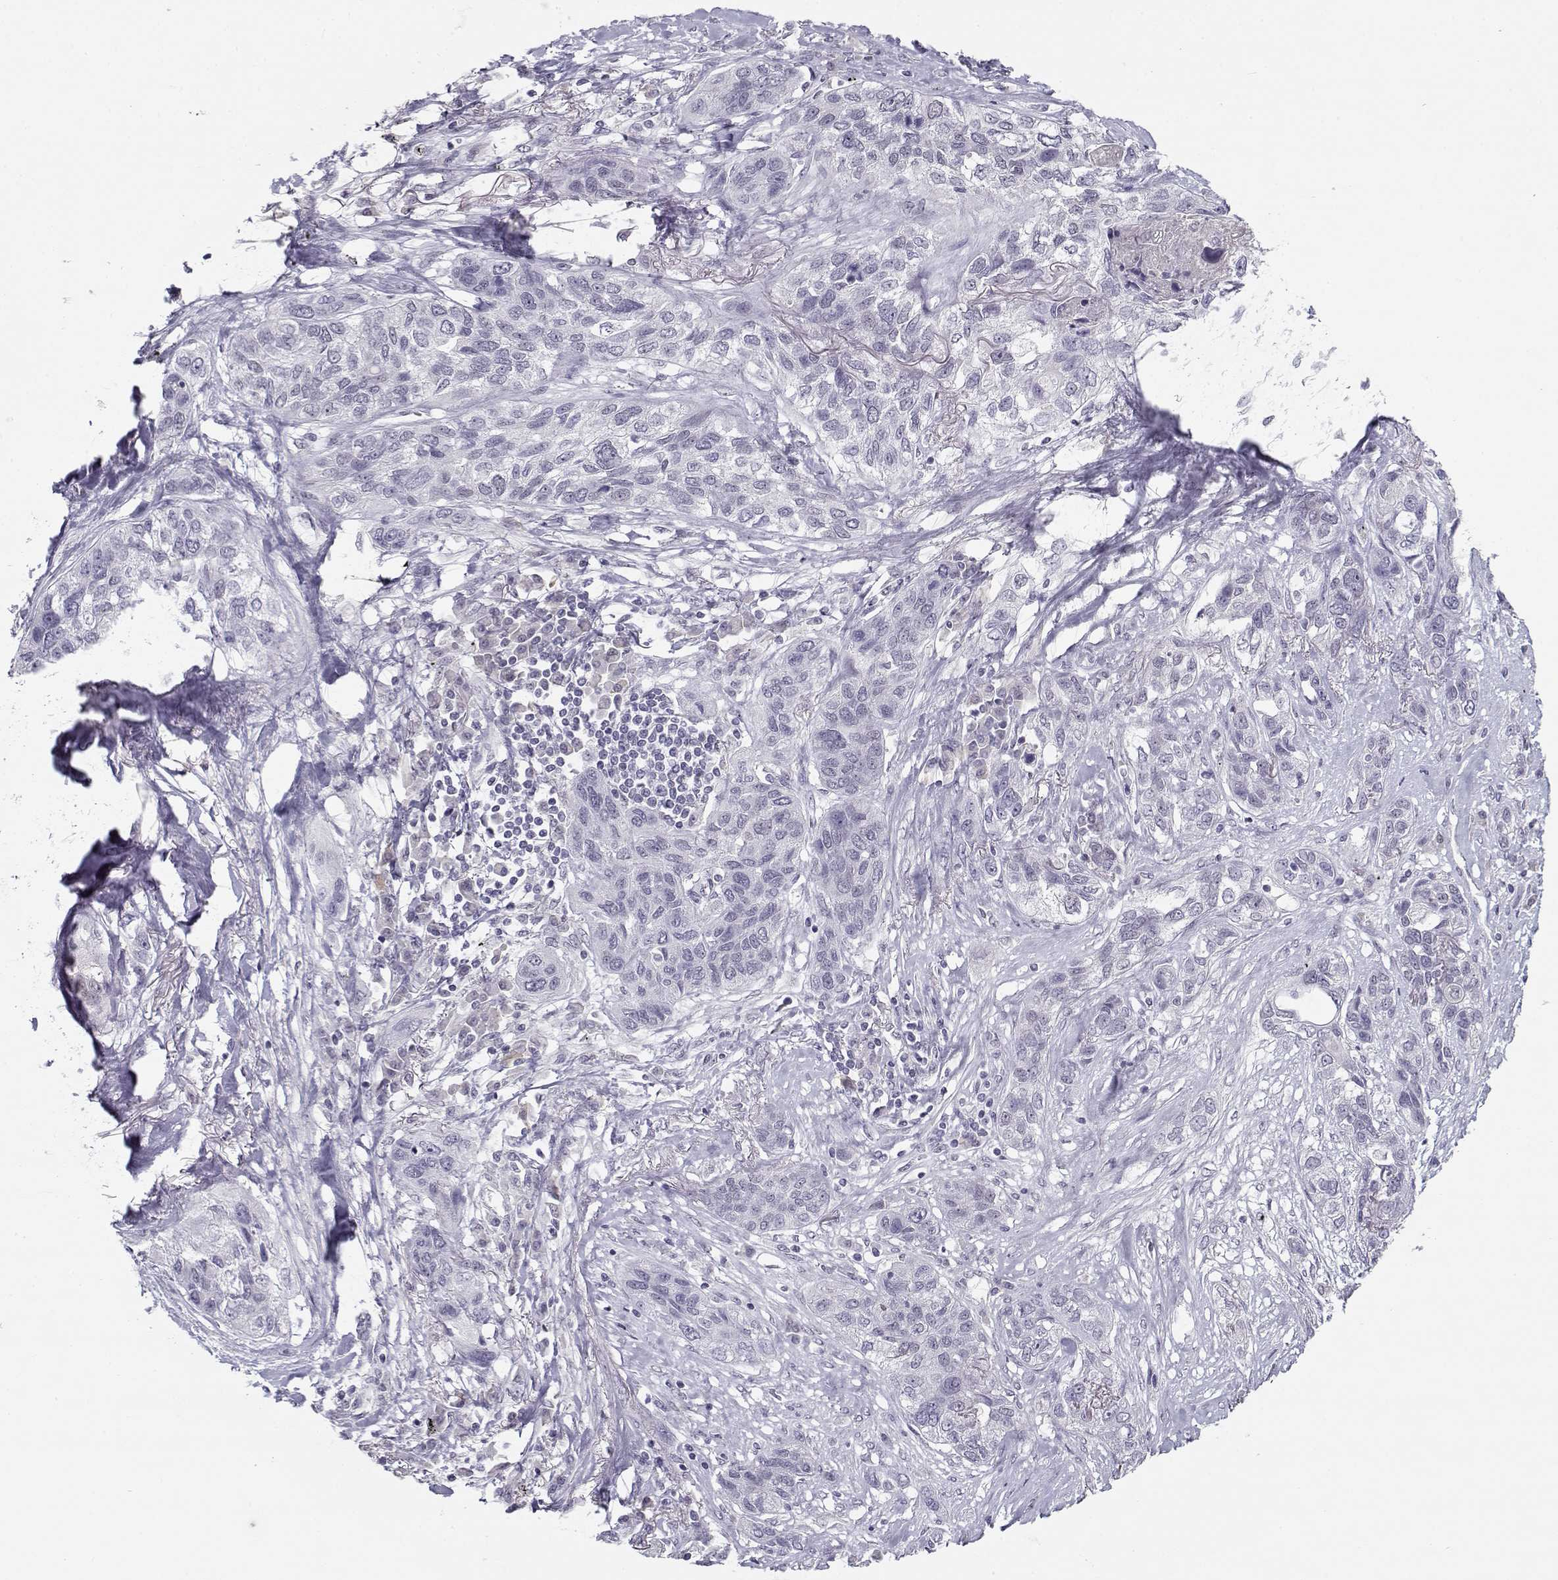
{"staining": {"intensity": "negative", "quantity": "none", "location": "none"}, "tissue": "lung cancer", "cell_type": "Tumor cells", "image_type": "cancer", "snomed": [{"axis": "morphology", "description": "Squamous cell carcinoma, NOS"}, {"axis": "topography", "description": "Lung"}], "caption": "A high-resolution image shows immunohistochemistry staining of lung cancer, which exhibits no significant staining in tumor cells.", "gene": "C16orf86", "patient": {"sex": "female", "age": 70}}